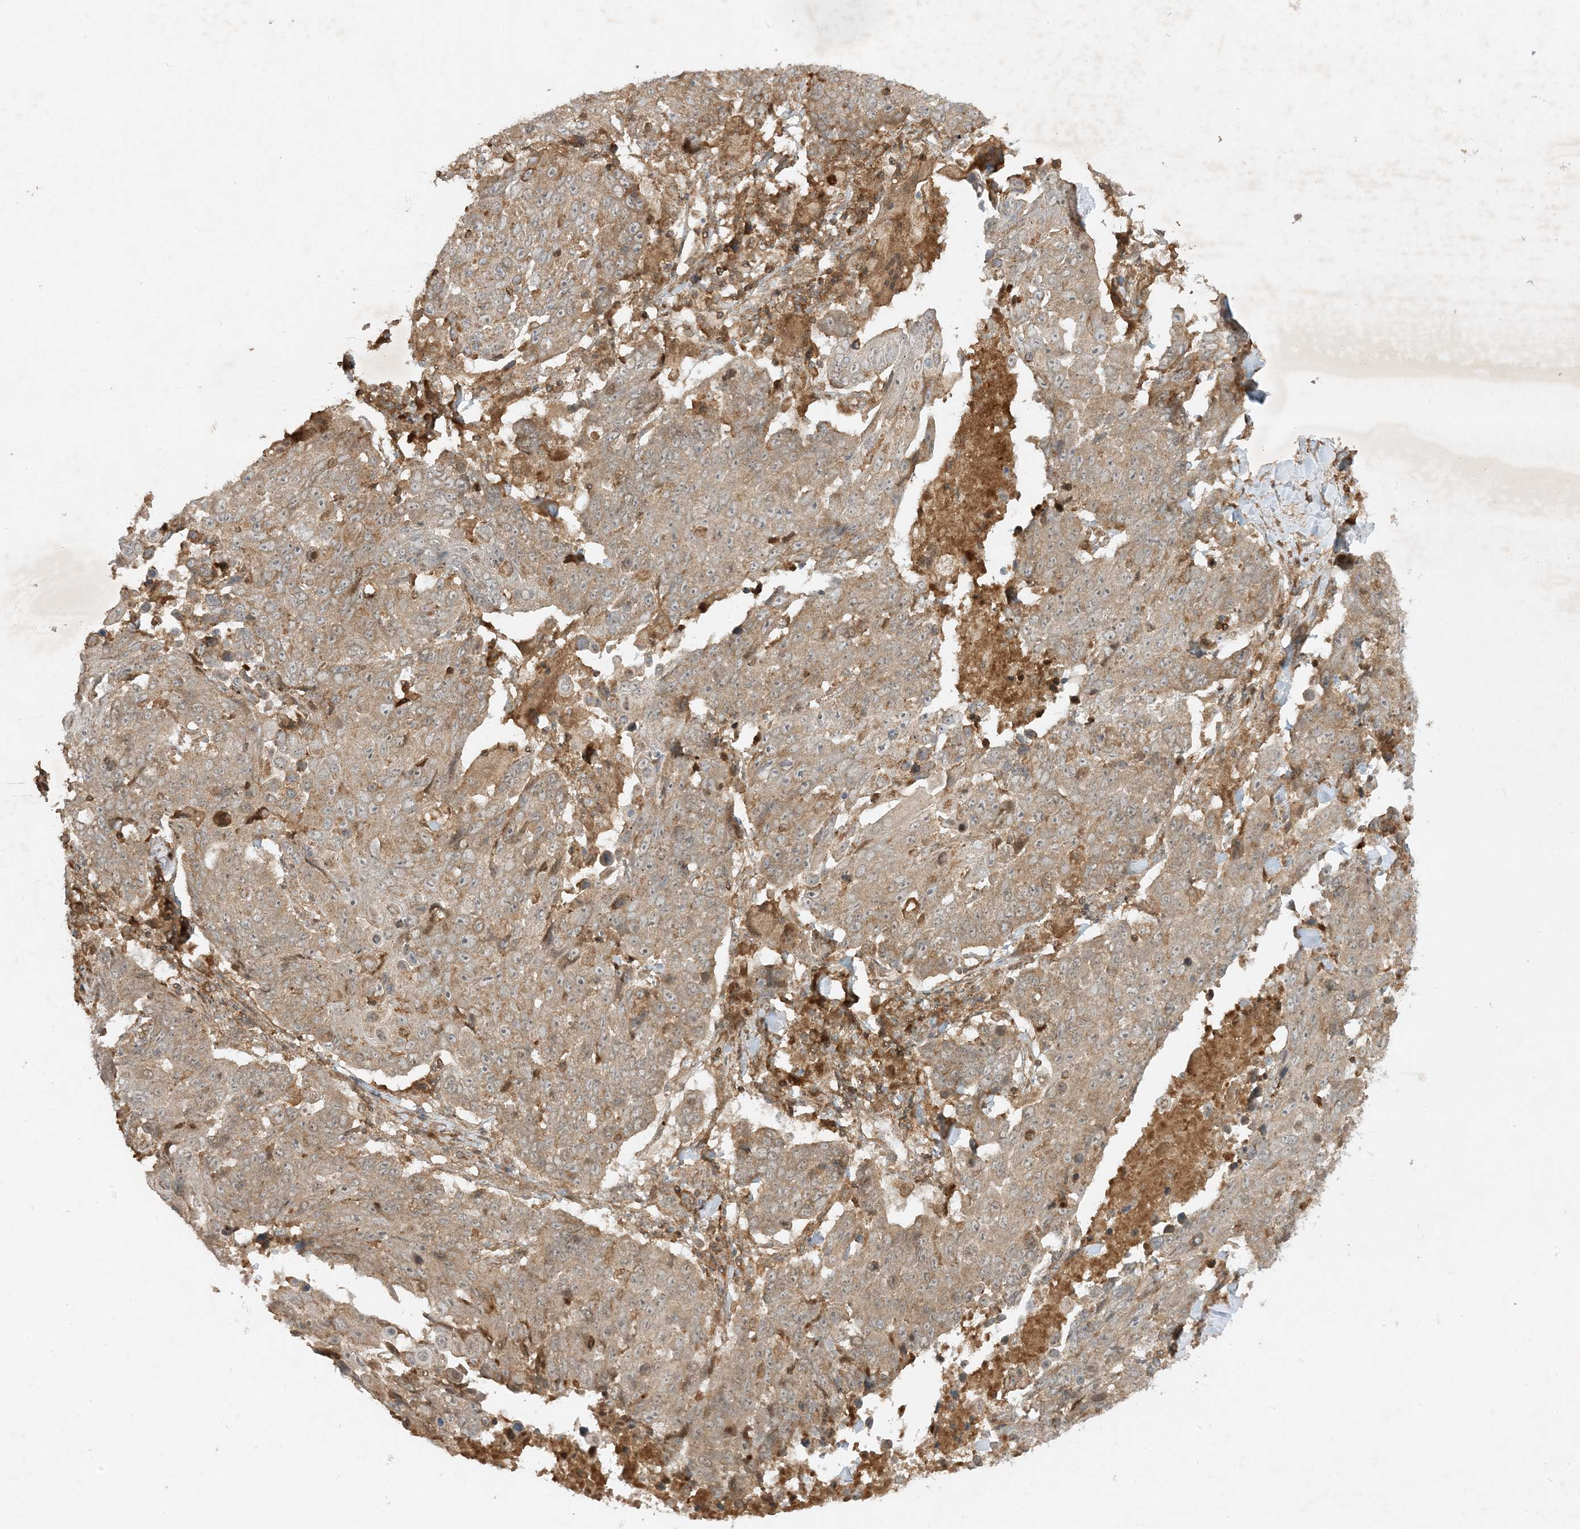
{"staining": {"intensity": "weak", "quantity": ">75%", "location": "cytoplasmic/membranous"}, "tissue": "lung cancer", "cell_type": "Tumor cells", "image_type": "cancer", "snomed": [{"axis": "morphology", "description": "Squamous cell carcinoma, NOS"}, {"axis": "topography", "description": "Lung"}], "caption": "Immunohistochemistry (IHC) histopathology image of neoplastic tissue: human lung cancer stained using immunohistochemistry exhibits low levels of weak protein expression localized specifically in the cytoplasmic/membranous of tumor cells, appearing as a cytoplasmic/membranous brown color.", "gene": "XRN1", "patient": {"sex": "male", "age": 66}}